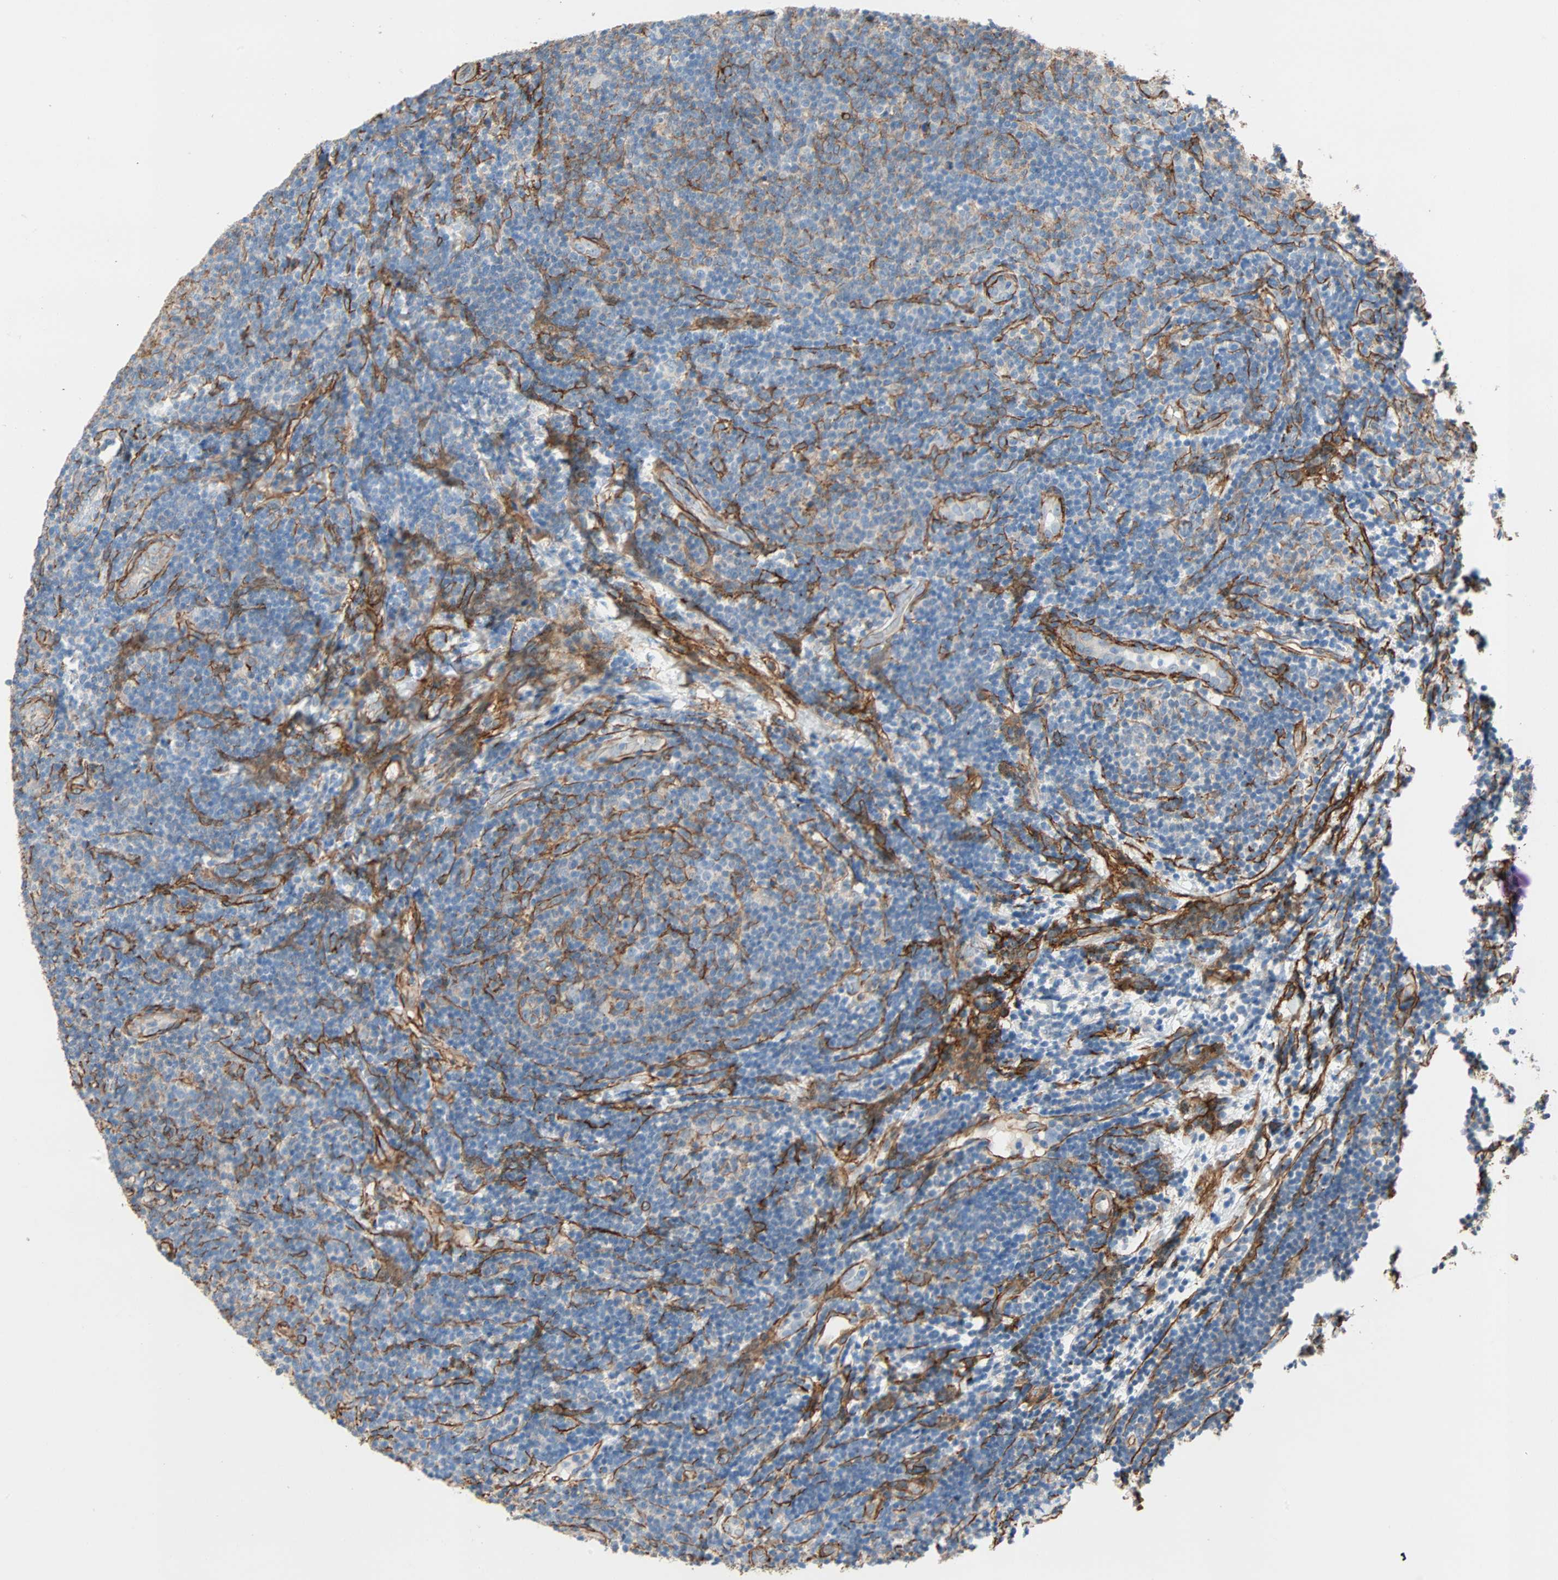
{"staining": {"intensity": "moderate", "quantity": "<25%", "location": "cytoplasmic/membranous"}, "tissue": "lymphoma", "cell_type": "Tumor cells", "image_type": "cancer", "snomed": [{"axis": "morphology", "description": "Malignant lymphoma, non-Hodgkin's type, Low grade"}, {"axis": "topography", "description": "Lymph node"}], "caption": "IHC photomicrograph of neoplastic tissue: low-grade malignant lymphoma, non-Hodgkin's type stained using immunohistochemistry (IHC) displays low levels of moderate protein expression localized specifically in the cytoplasmic/membranous of tumor cells, appearing as a cytoplasmic/membranous brown color.", "gene": "EPB41L2", "patient": {"sex": "male", "age": 83}}